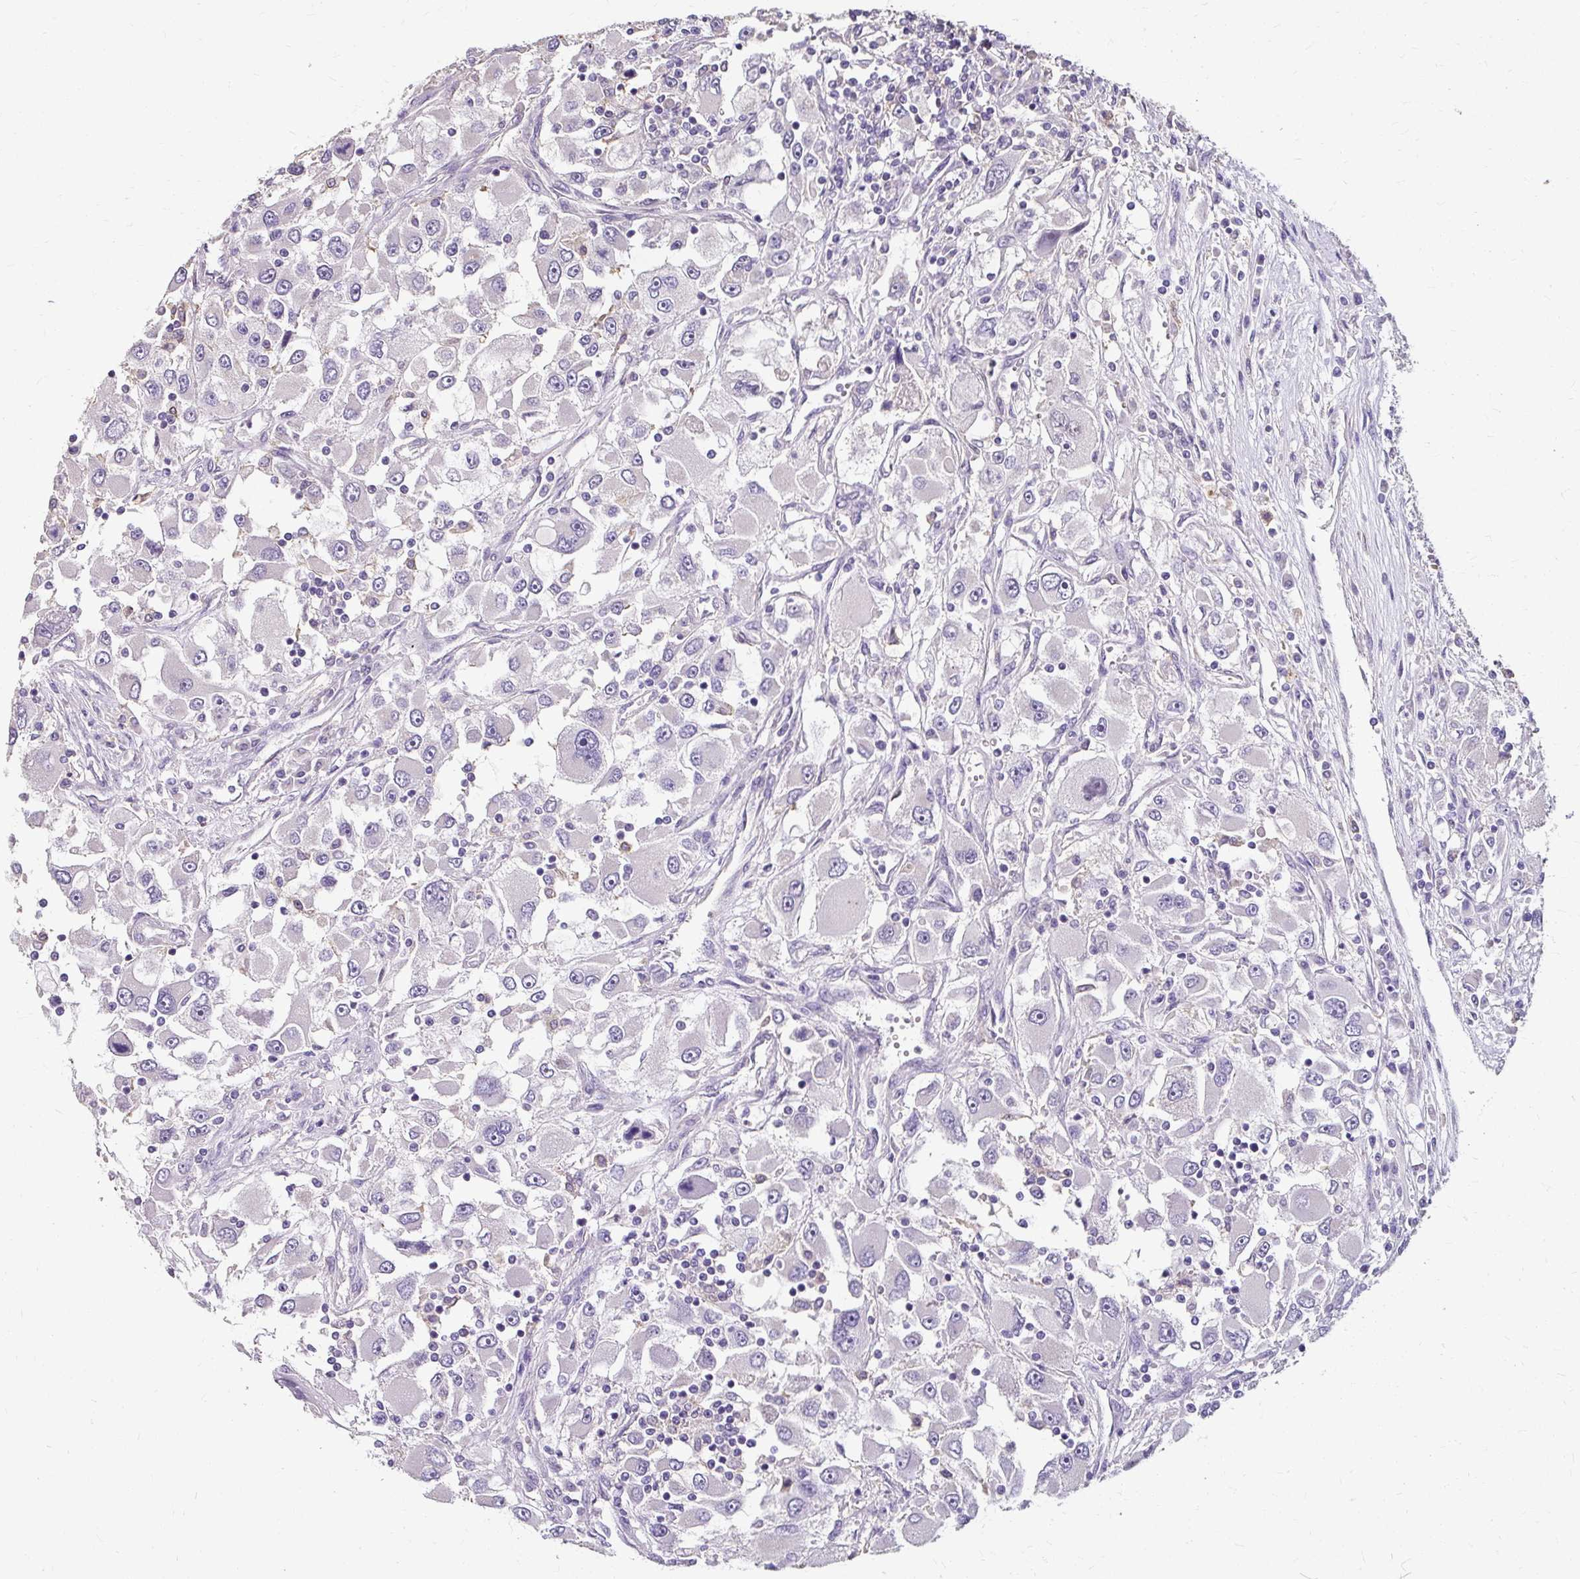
{"staining": {"intensity": "negative", "quantity": "none", "location": "none"}, "tissue": "renal cancer", "cell_type": "Tumor cells", "image_type": "cancer", "snomed": [{"axis": "morphology", "description": "Adenocarcinoma, NOS"}, {"axis": "topography", "description": "Kidney"}], "caption": "Photomicrograph shows no protein staining in tumor cells of adenocarcinoma (renal) tissue.", "gene": "KLHL24", "patient": {"sex": "female", "age": 52}}